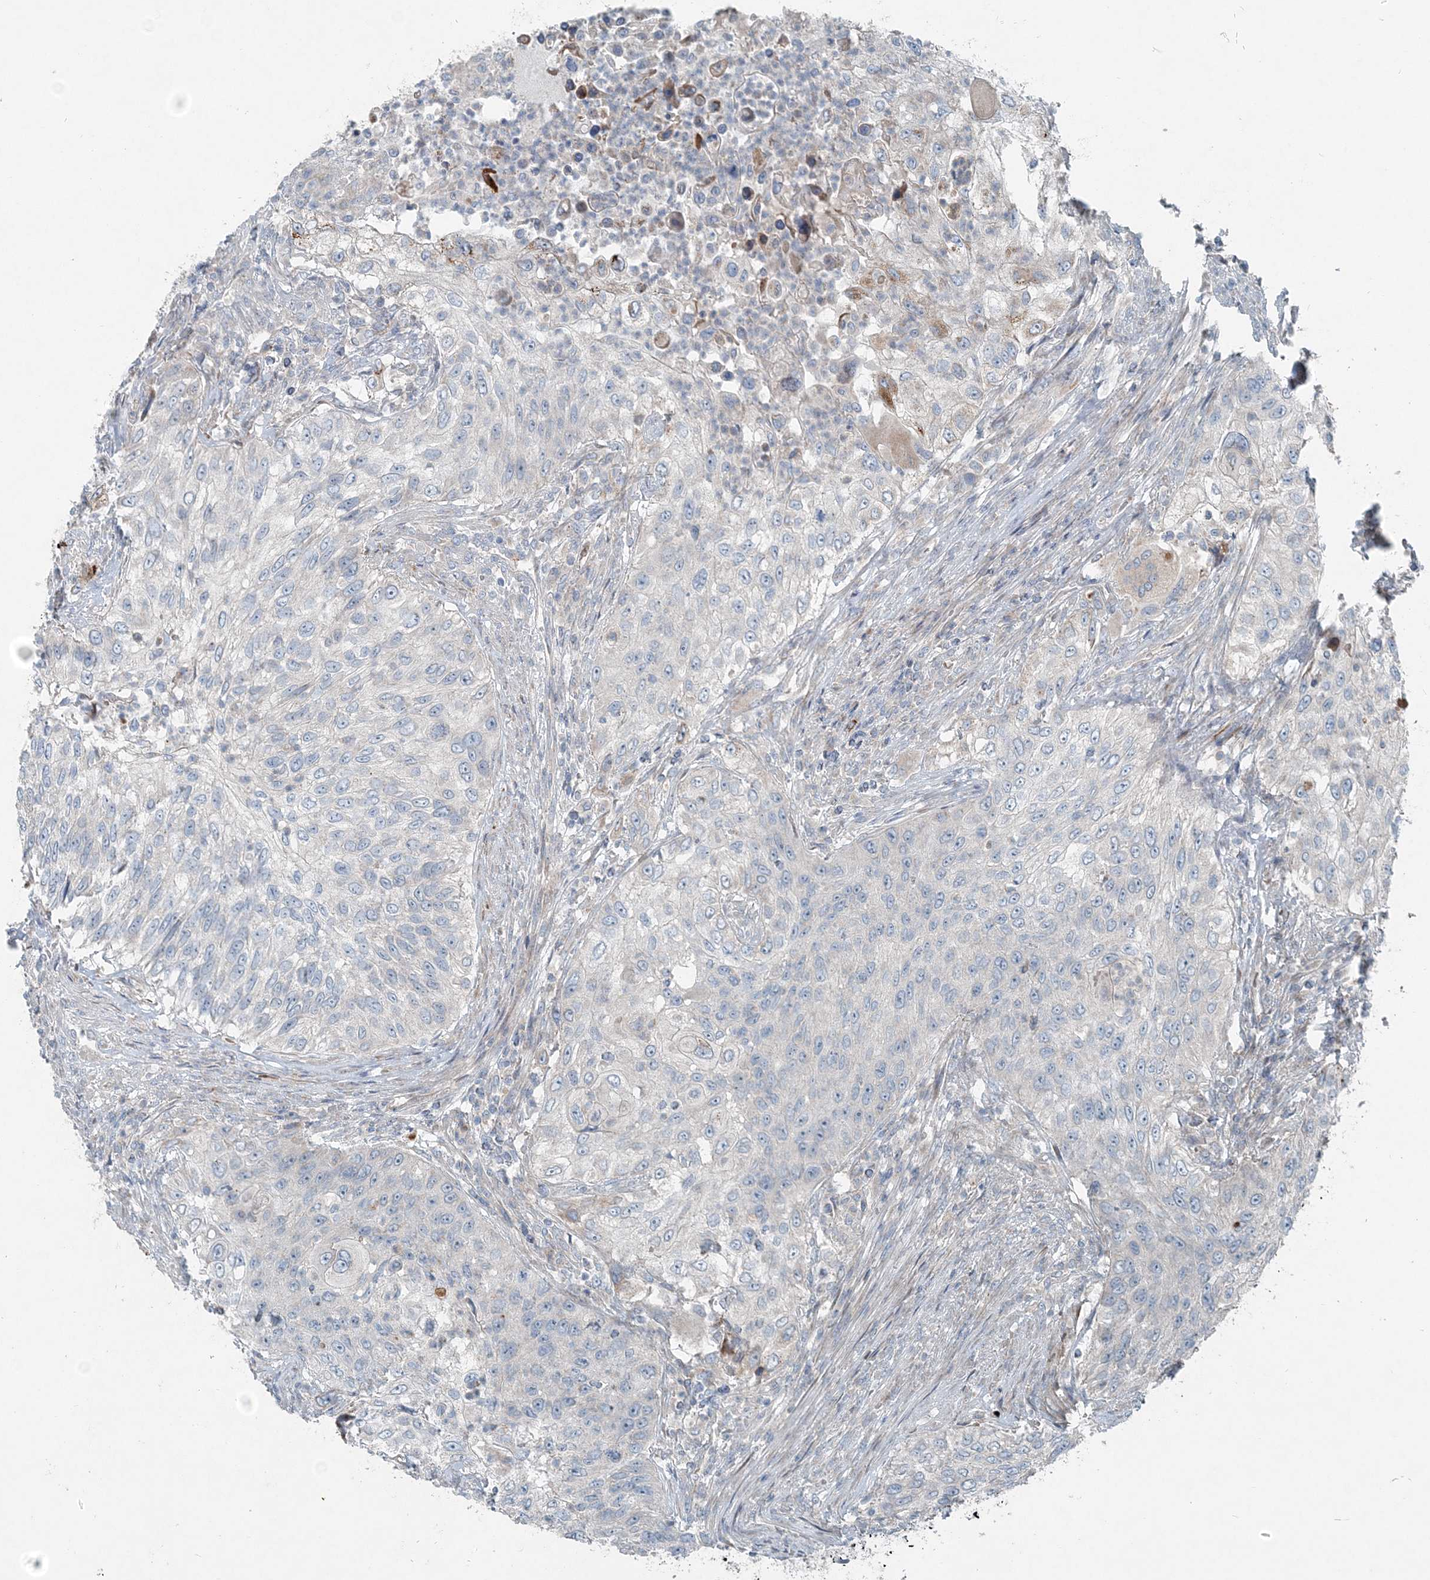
{"staining": {"intensity": "negative", "quantity": "none", "location": "none"}, "tissue": "urothelial cancer", "cell_type": "Tumor cells", "image_type": "cancer", "snomed": [{"axis": "morphology", "description": "Urothelial carcinoma, High grade"}, {"axis": "topography", "description": "Urinary bladder"}], "caption": "An immunohistochemistry micrograph of urothelial cancer is shown. There is no staining in tumor cells of urothelial cancer.", "gene": "INTU", "patient": {"sex": "female", "age": 60}}